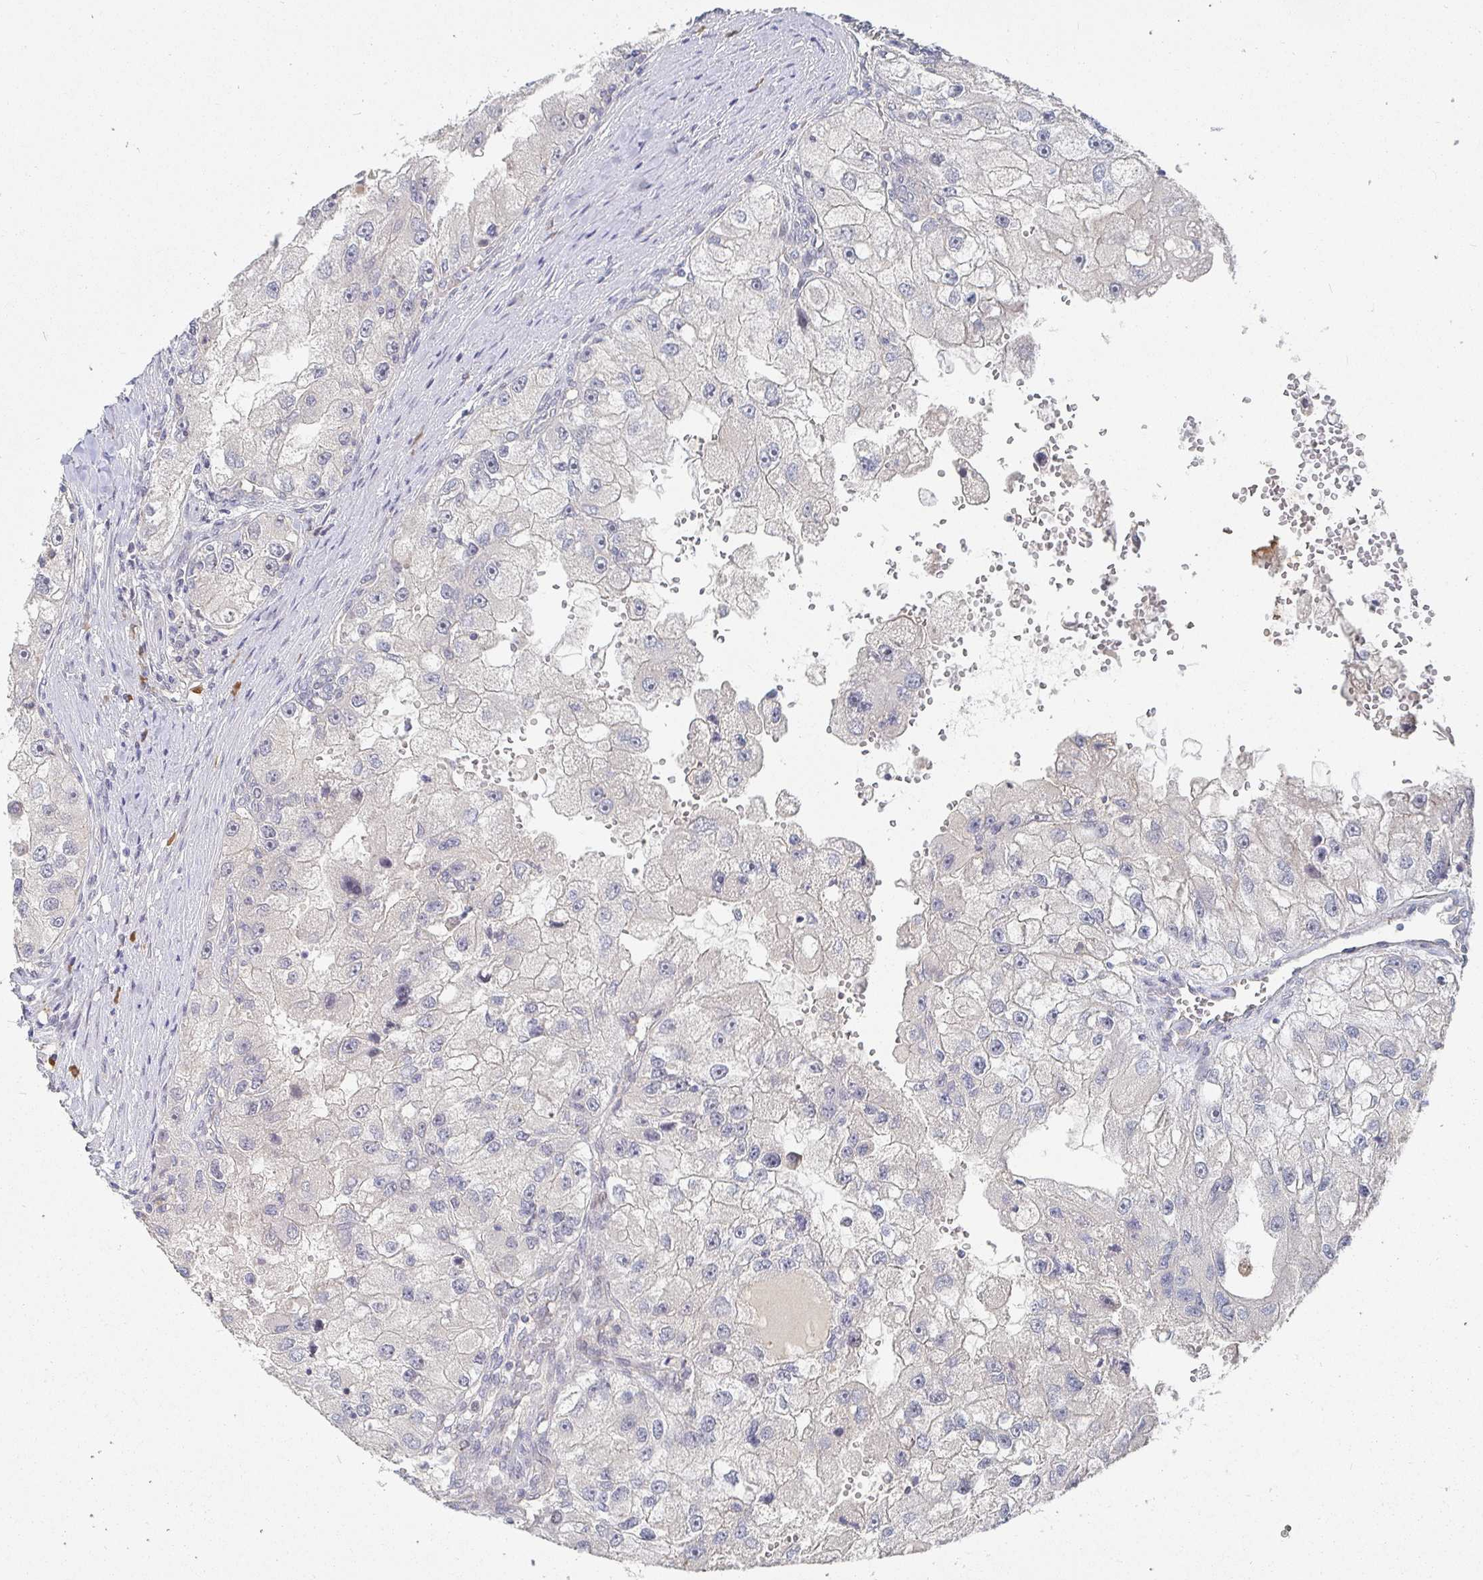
{"staining": {"intensity": "negative", "quantity": "none", "location": "none"}, "tissue": "renal cancer", "cell_type": "Tumor cells", "image_type": "cancer", "snomed": [{"axis": "morphology", "description": "Adenocarcinoma, NOS"}, {"axis": "topography", "description": "Kidney"}], "caption": "The image exhibits no staining of tumor cells in adenocarcinoma (renal). (DAB (3,3'-diaminobenzidine) immunohistochemistry with hematoxylin counter stain).", "gene": "MEIS1", "patient": {"sex": "male", "age": 63}}